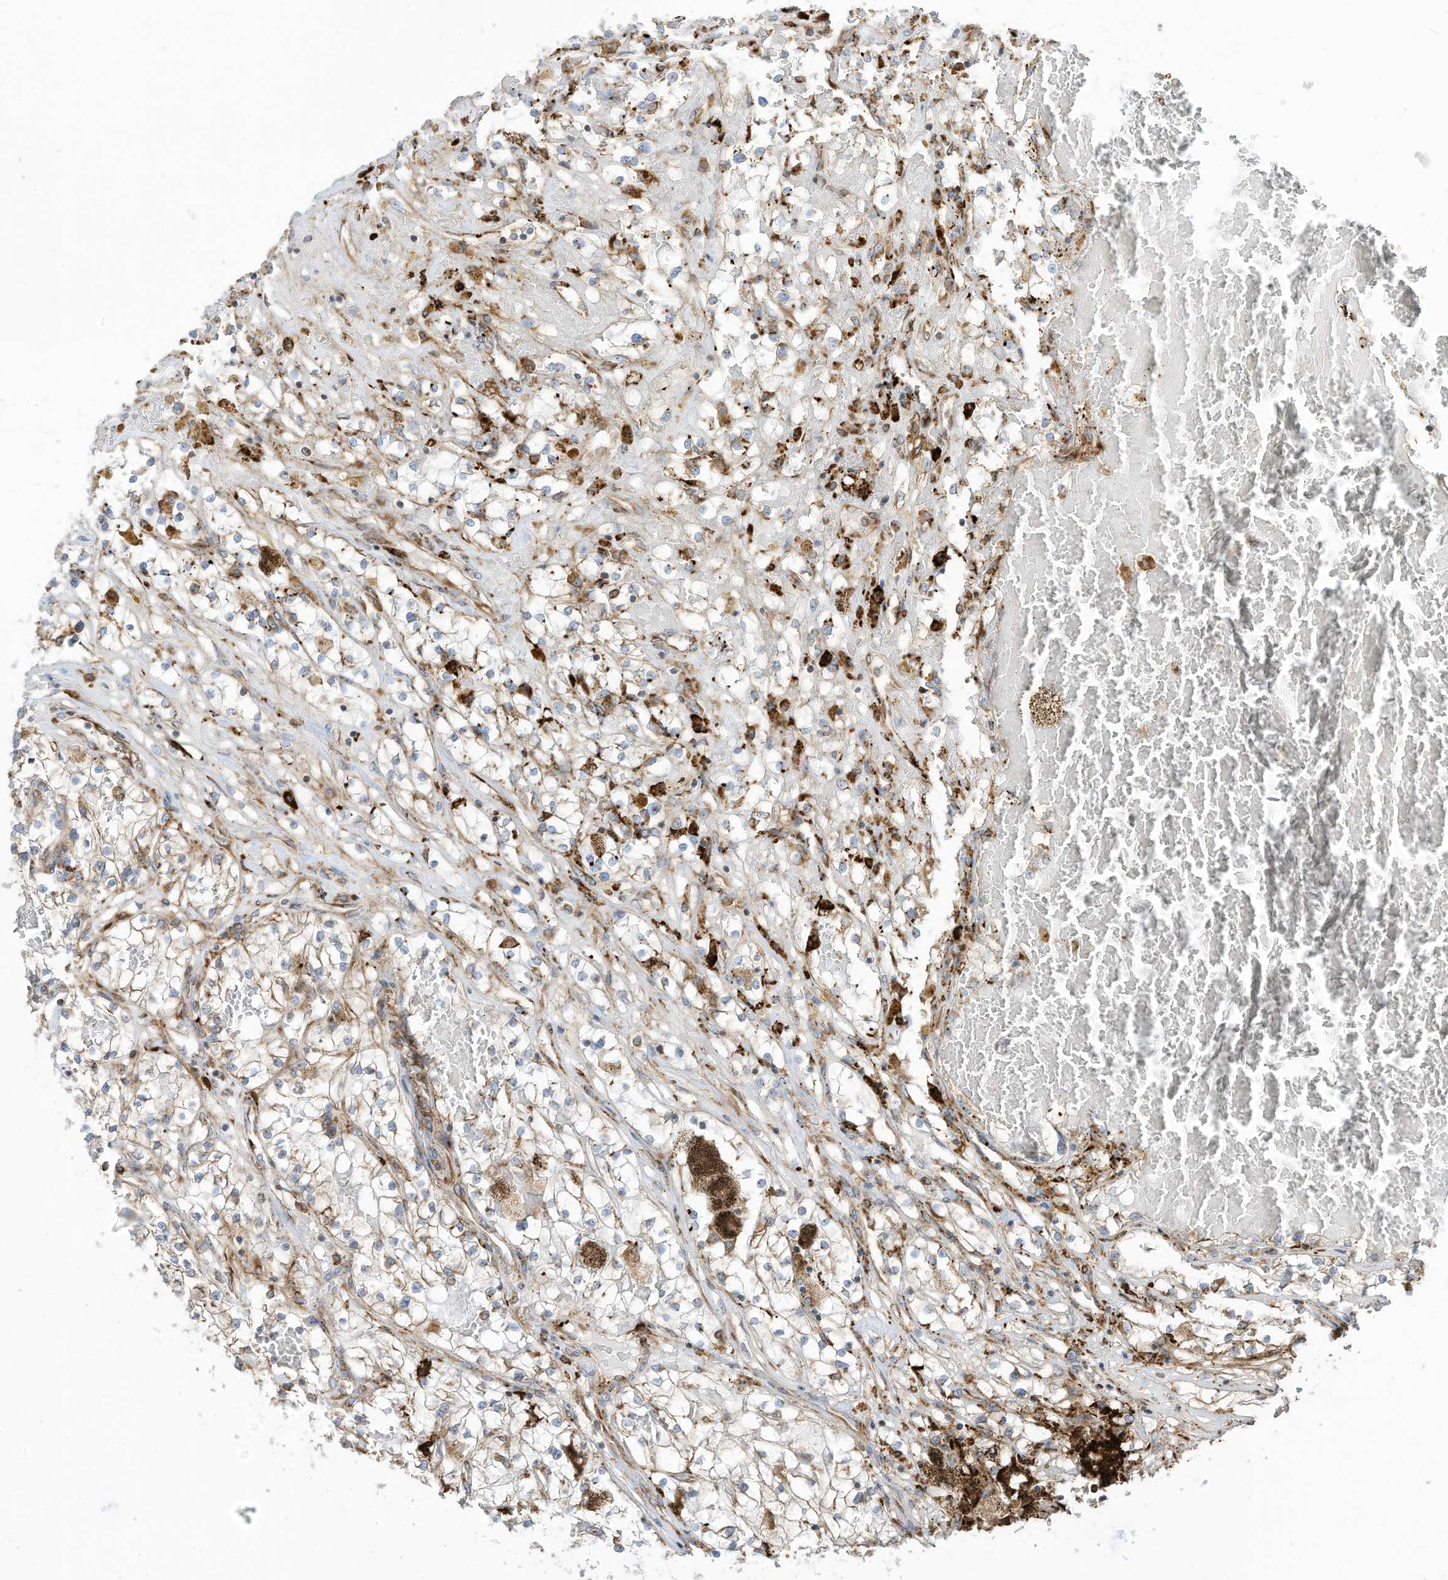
{"staining": {"intensity": "negative", "quantity": "none", "location": "none"}, "tissue": "renal cancer", "cell_type": "Tumor cells", "image_type": "cancer", "snomed": [{"axis": "morphology", "description": "Normal tissue, NOS"}, {"axis": "morphology", "description": "Adenocarcinoma, NOS"}, {"axis": "topography", "description": "Kidney"}], "caption": "Human renal cancer stained for a protein using immunohistochemistry reveals no staining in tumor cells.", "gene": "TRNAU1AP", "patient": {"sex": "male", "age": 68}}